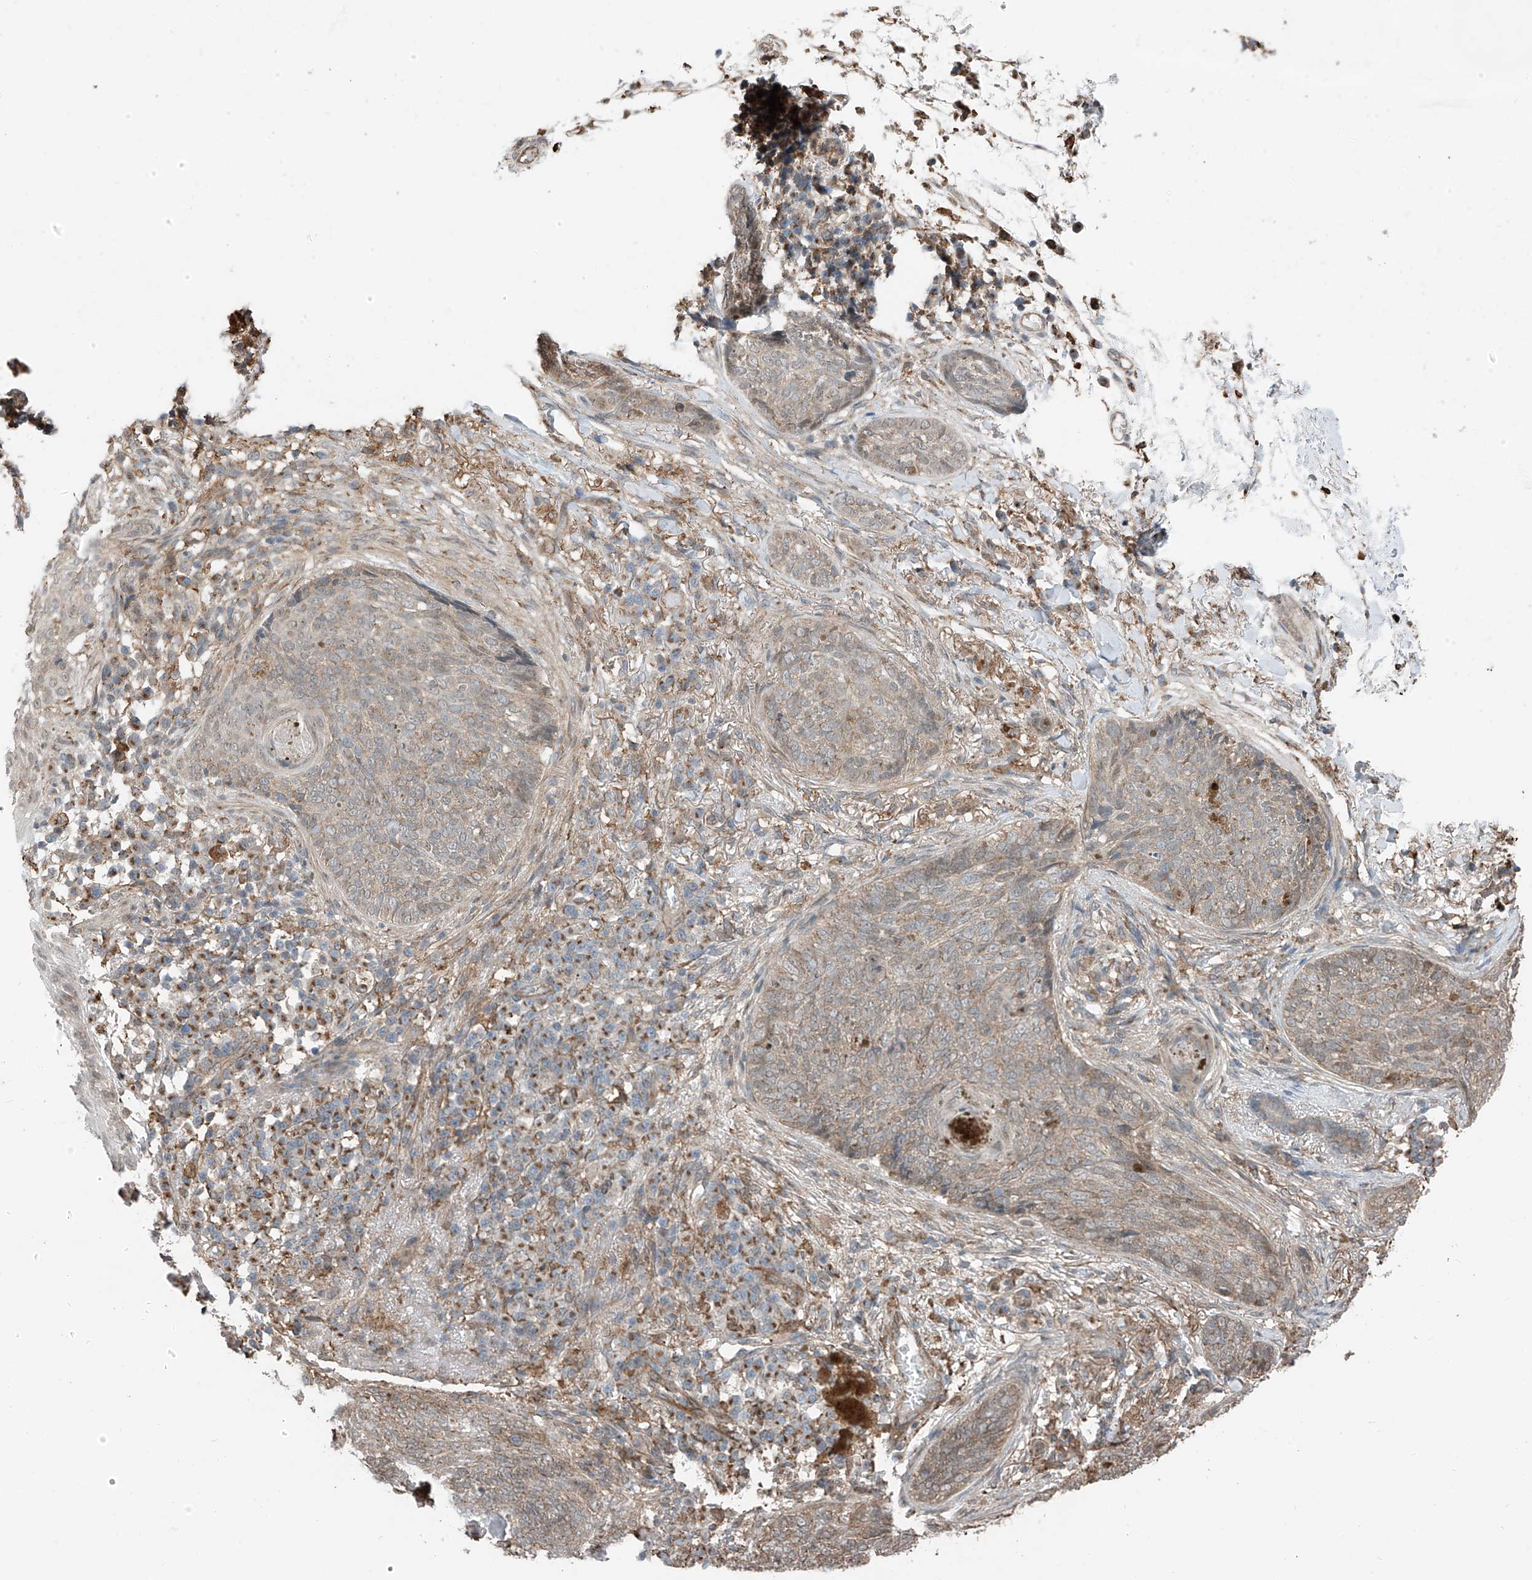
{"staining": {"intensity": "weak", "quantity": ">75%", "location": "cytoplasmic/membranous"}, "tissue": "skin cancer", "cell_type": "Tumor cells", "image_type": "cancer", "snomed": [{"axis": "morphology", "description": "Basal cell carcinoma"}, {"axis": "topography", "description": "Skin"}], "caption": "Protein staining of skin basal cell carcinoma tissue demonstrates weak cytoplasmic/membranous expression in about >75% of tumor cells. The staining is performed using DAB brown chromogen to label protein expression. The nuclei are counter-stained blue using hematoxylin.", "gene": "ZNF189", "patient": {"sex": "male", "age": 85}}